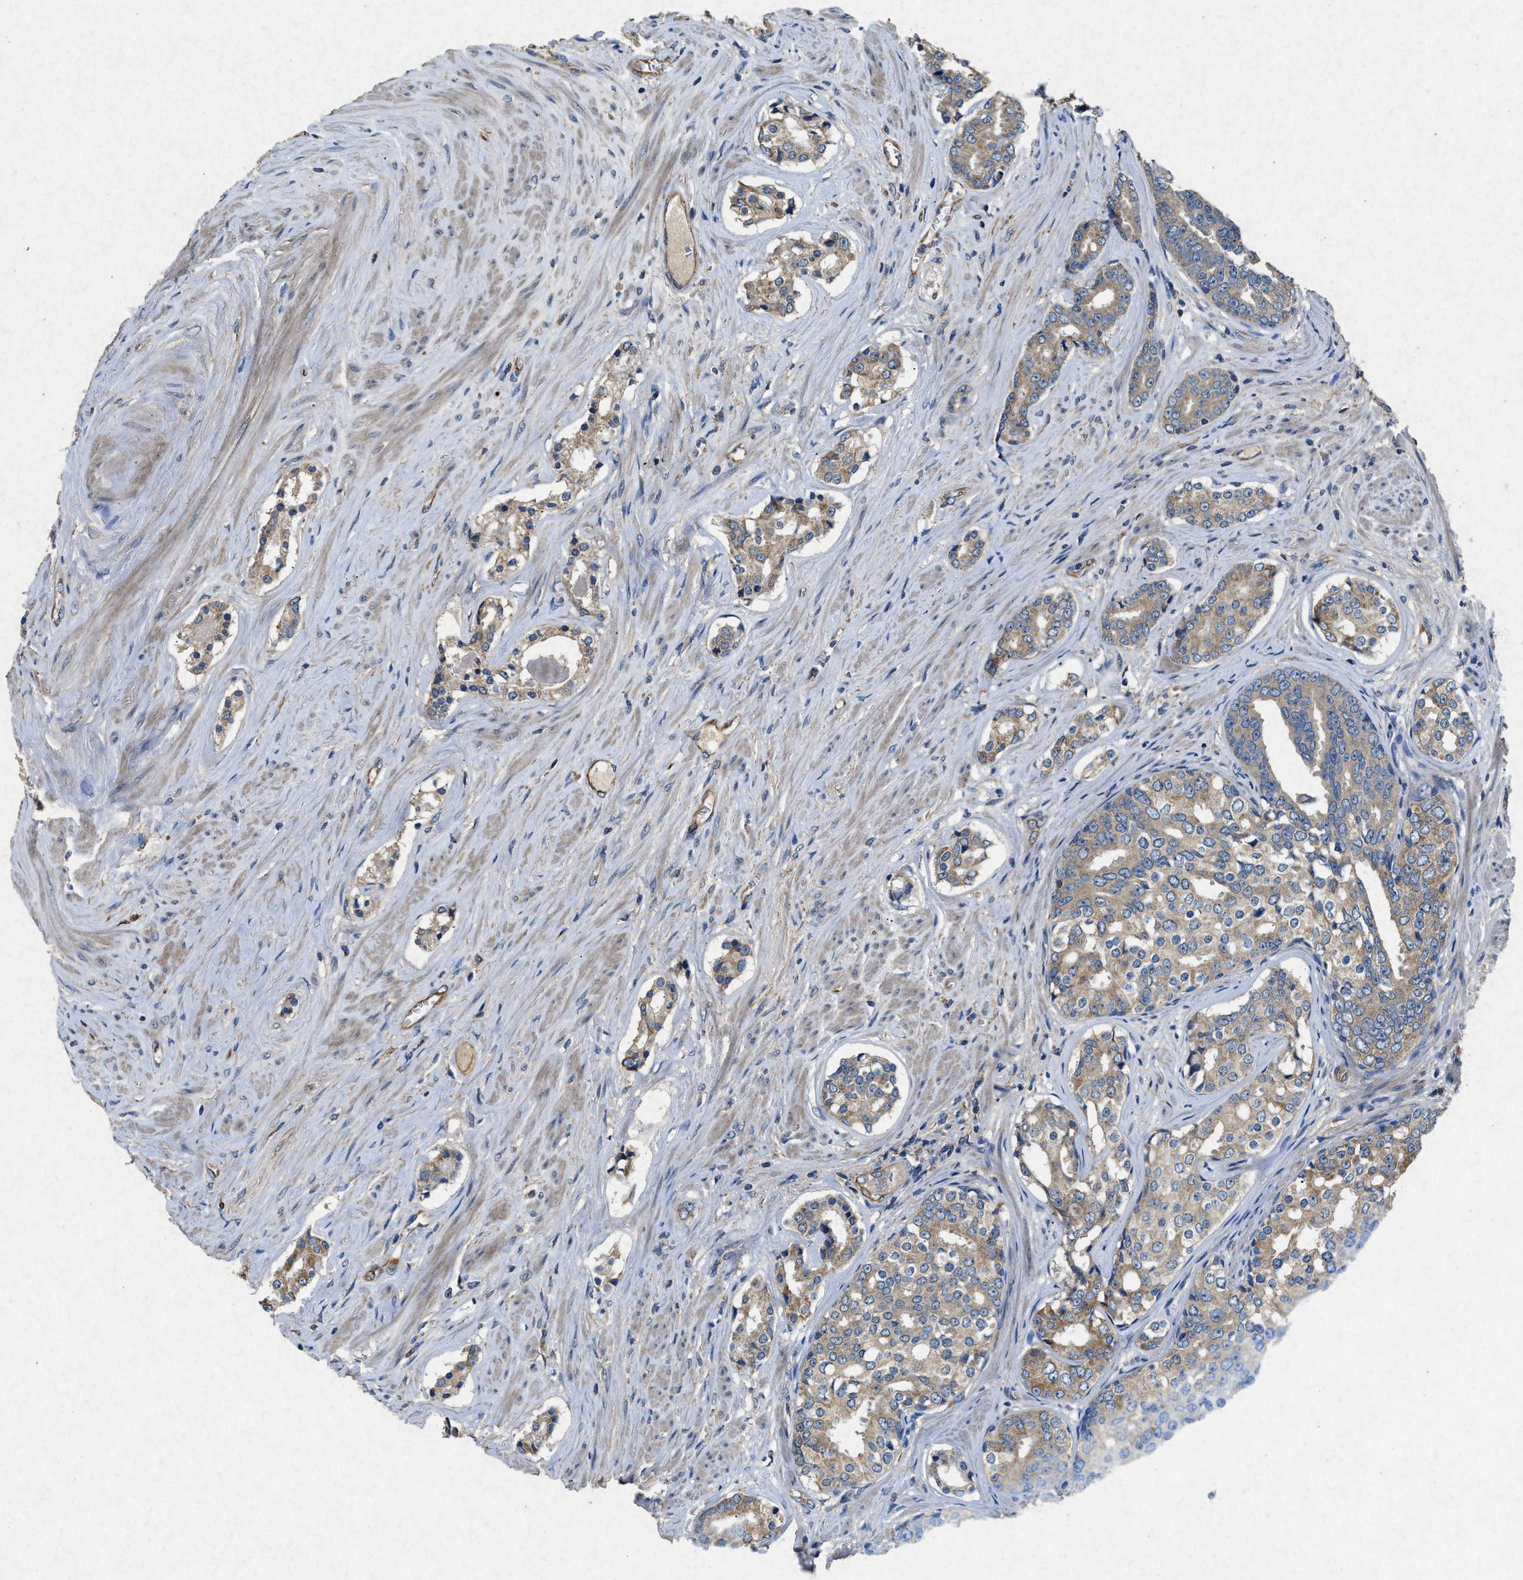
{"staining": {"intensity": "moderate", "quantity": ">75%", "location": "cytoplasmic/membranous"}, "tissue": "prostate cancer", "cell_type": "Tumor cells", "image_type": "cancer", "snomed": [{"axis": "morphology", "description": "Adenocarcinoma, High grade"}, {"axis": "topography", "description": "Prostate"}], "caption": "Protein staining of prostate cancer tissue displays moderate cytoplasmic/membranous staining in about >75% of tumor cells. Immunohistochemistry (ihc) stains the protein in brown and the nuclei are stained blue.", "gene": "CDK15", "patient": {"sex": "male", "age": 71}}